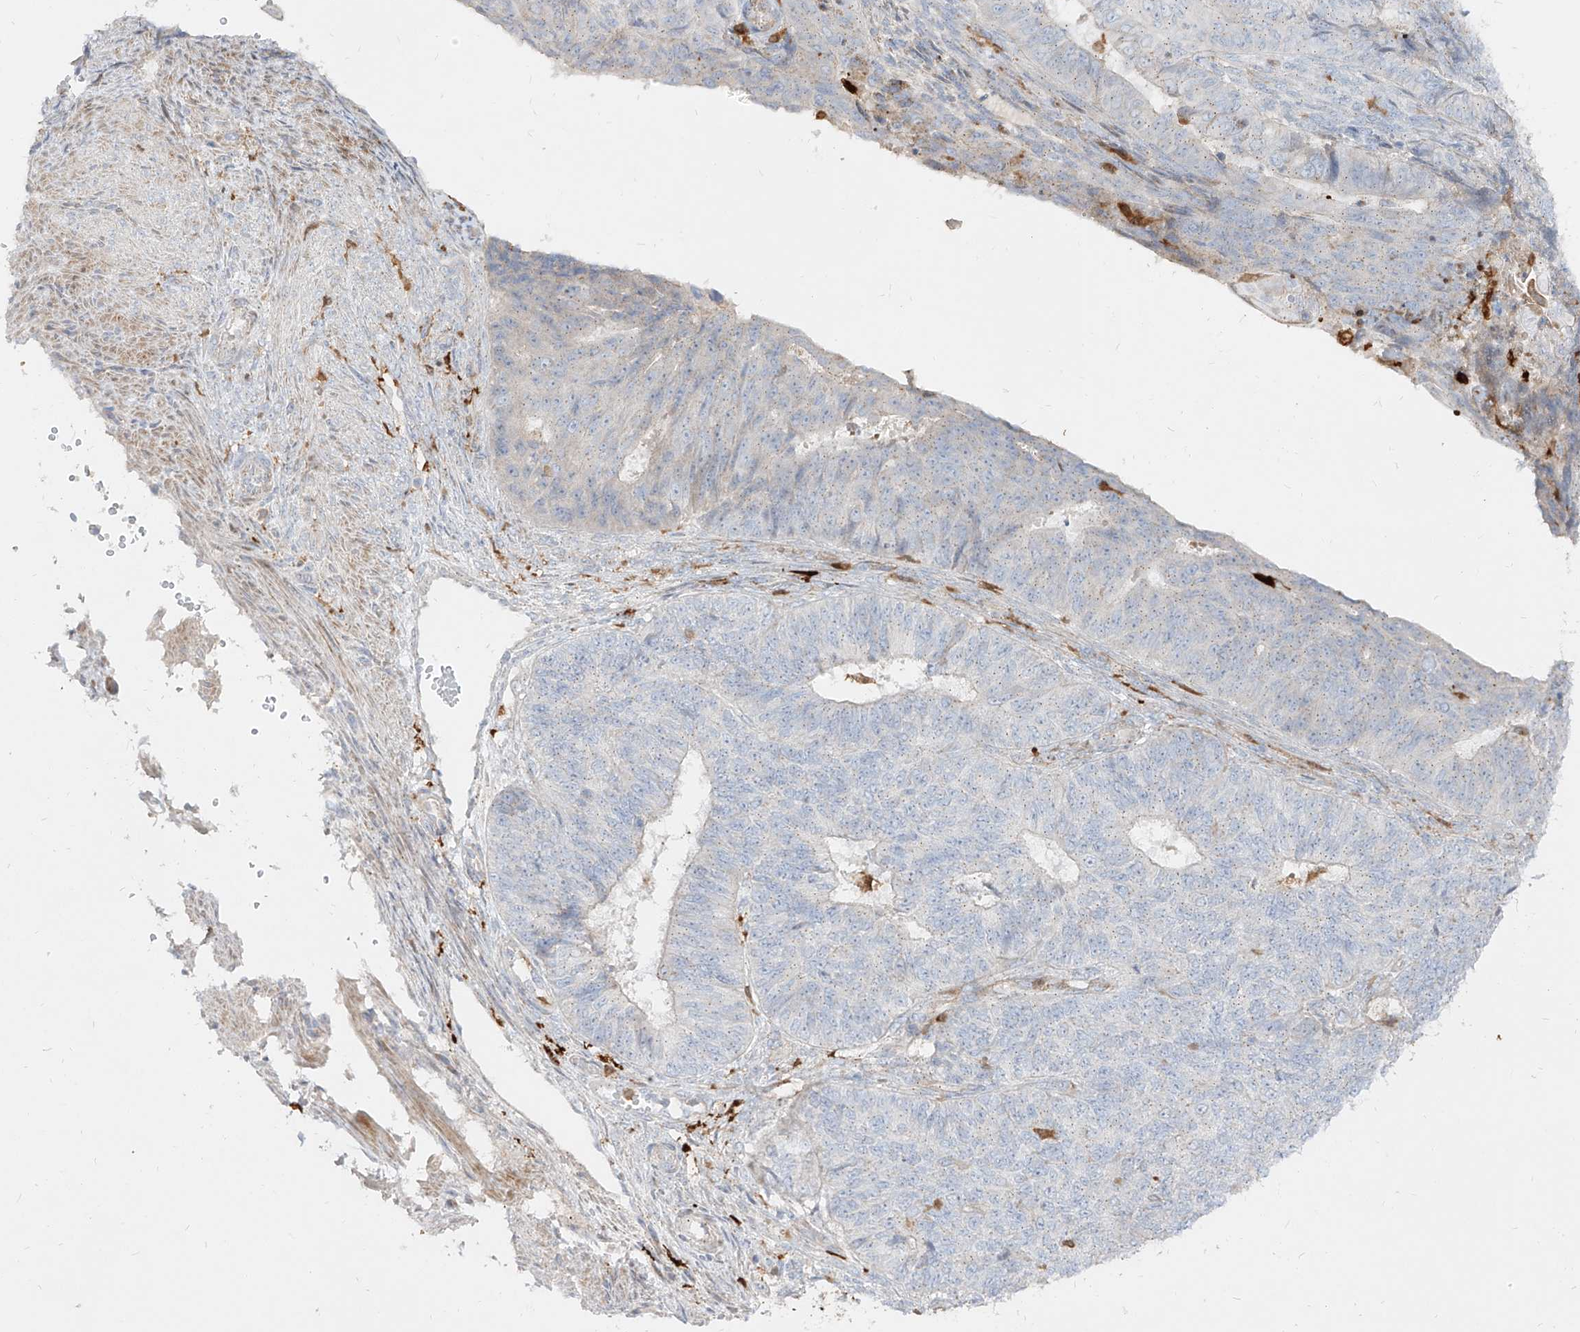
{"staining": {"intensity": "negative", "quantity": "none", "location": "none"}, "tissue": "endometrial cancer", "cell_type": "Tumor cells", "image_type": "cancer", "snomed": [{"axis": "morphology", "description": "Adenocarcinoma, NOS"}, {"axis": "topography", "description": "Endometrium"}], "caption": "Human adenocarcinoma (endometrial) stained for a protein using immunohistochemistry exhibits no positivity in tumor cells.", "gene": "KYNU", "patient": {"sex": "female", "age": 32}}